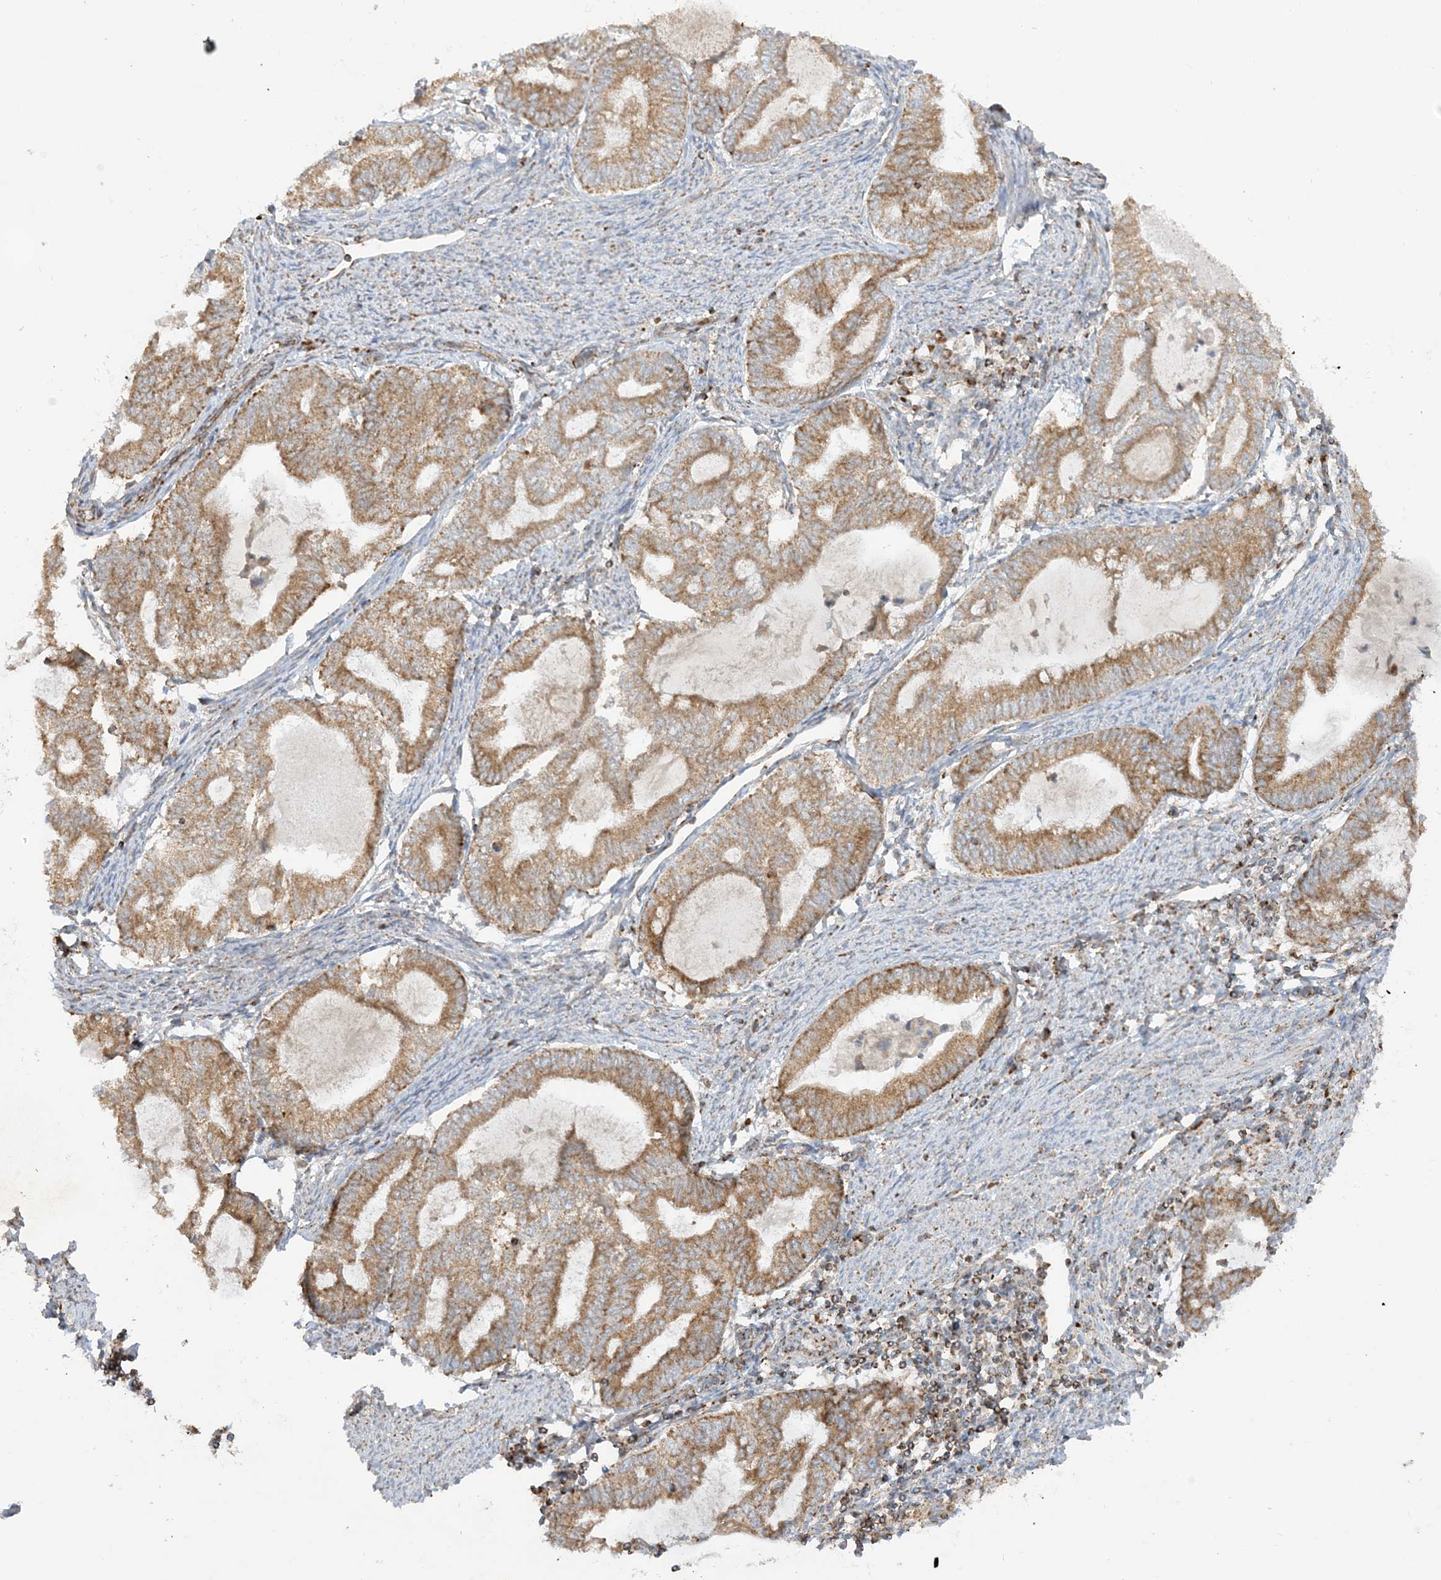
{"staining": {"intensity": "moderate", "quantity": ">75%", "location": "cytoplasmic/membranous"}, "tissue": "endometrial cancer", "cell_type": "Tumor cells", "image_type": "cancer", "snomed": [{"axis": "morphology", "description": "Adenocarcinoma, NOS"}, {"axis": "topography", "description": "Endometrium"}], "caption": "Brown immunohistochemical staining in human endometrial cancer exhibits moderate cytoplasmic/membranous expression in about >75% of tumor cells.", "gene": "SLC25A12", "patient": {"sex": "female", "age": 79}}